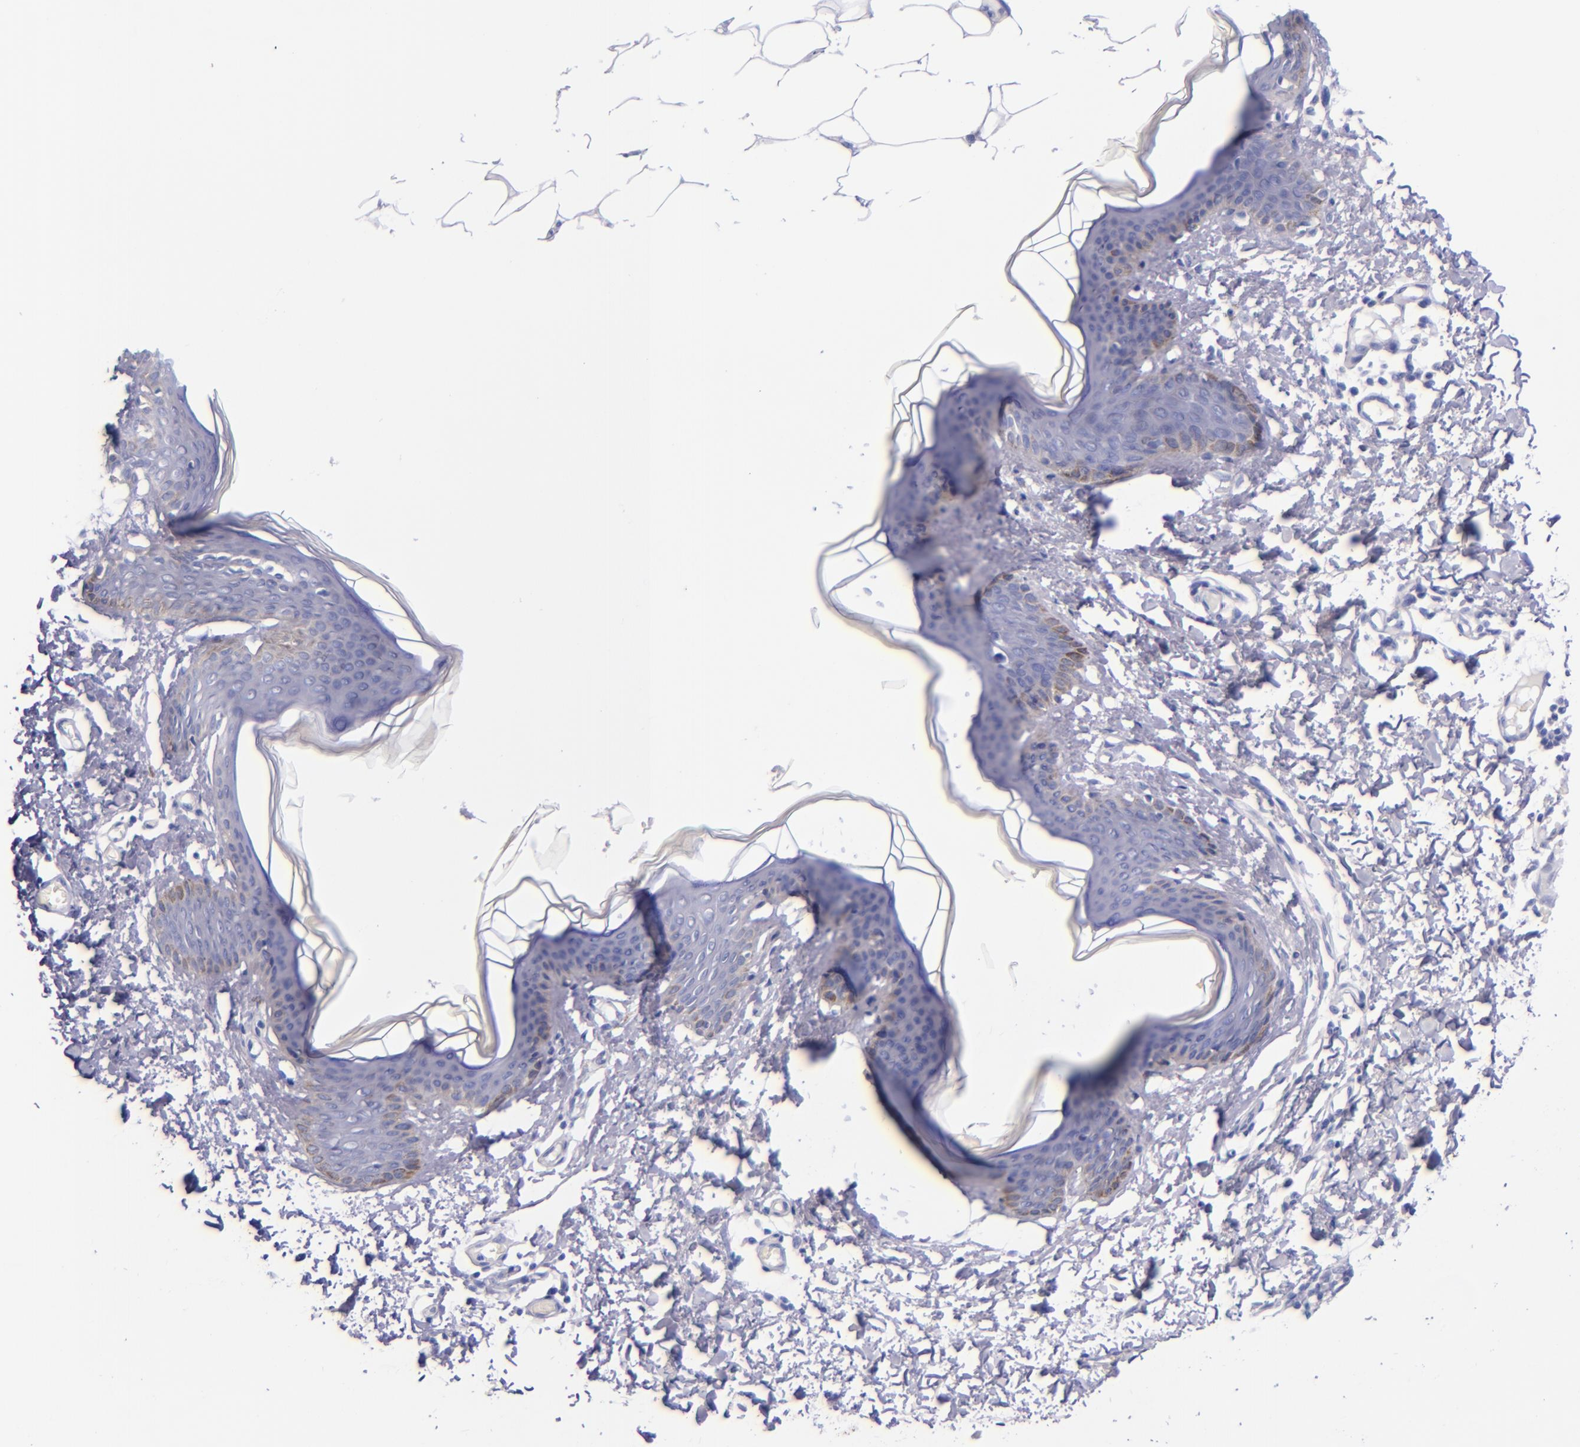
{"staining": {"intensity": "negative", "quantity": "none", "location": "none"}, "tissue": "skin", "cell_type": "Fibroblasts", "image_type": "normal", "snomed": [{"axis": "morphology", "description": "Normal tissue, NOS"}, {"axis": "topography", "description": "Skin"}], "caption": "Unremarkable skin was stained to show a protein in brown. There is no significant staining in fibroblasts. Brightfield microscopy of IHC stained with DAB (3,3'-diaminobenzidine) (brown) and hematoxylin (blue), captured at high magnification.", "gene": "LAG3", "patient": {"sex": "female", "age": 17}}